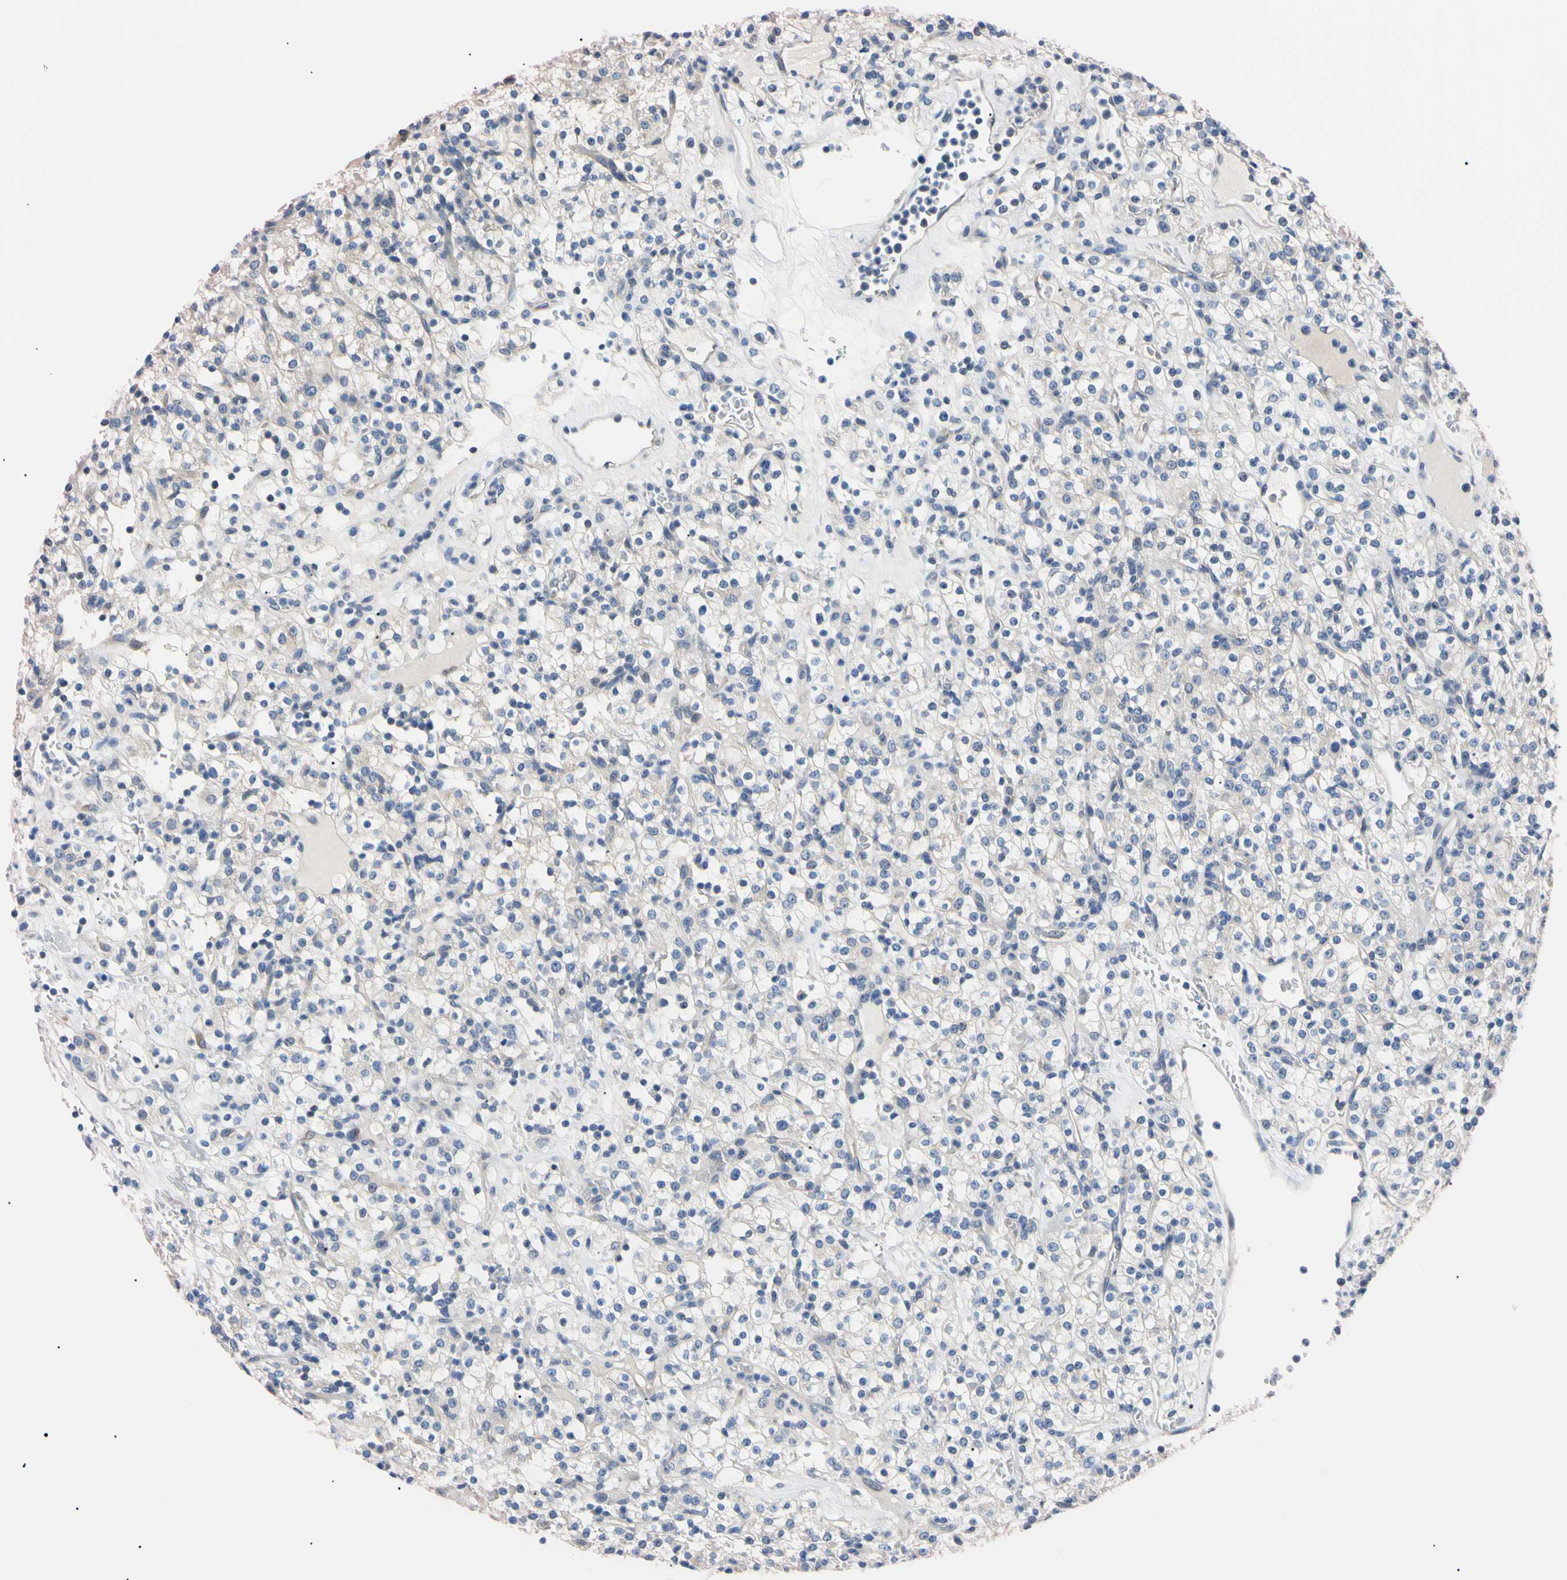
{"staining": {"intensity": "negative", "quantity": "none", "location": "none"}, "tissue": "renal cancer", "cell_type": "Tumor cells", "image_type": "cancer", "snomed": [{"axis": "morphology", "description": "Normal tissue, NOS"}, {"axis": "morphology", "description": "Adenocarcinoma, NOS"}, {"axis": "topography", "description": "Kidney"}], "caption": "Tumor cells show no significant staining in renal cancer. The staining is performed using DAB brown chromogen with nuclei counter-stained in using hematoxylin.", "gene": "RARS1", "patient": {"sex": "female", "age": 72}}